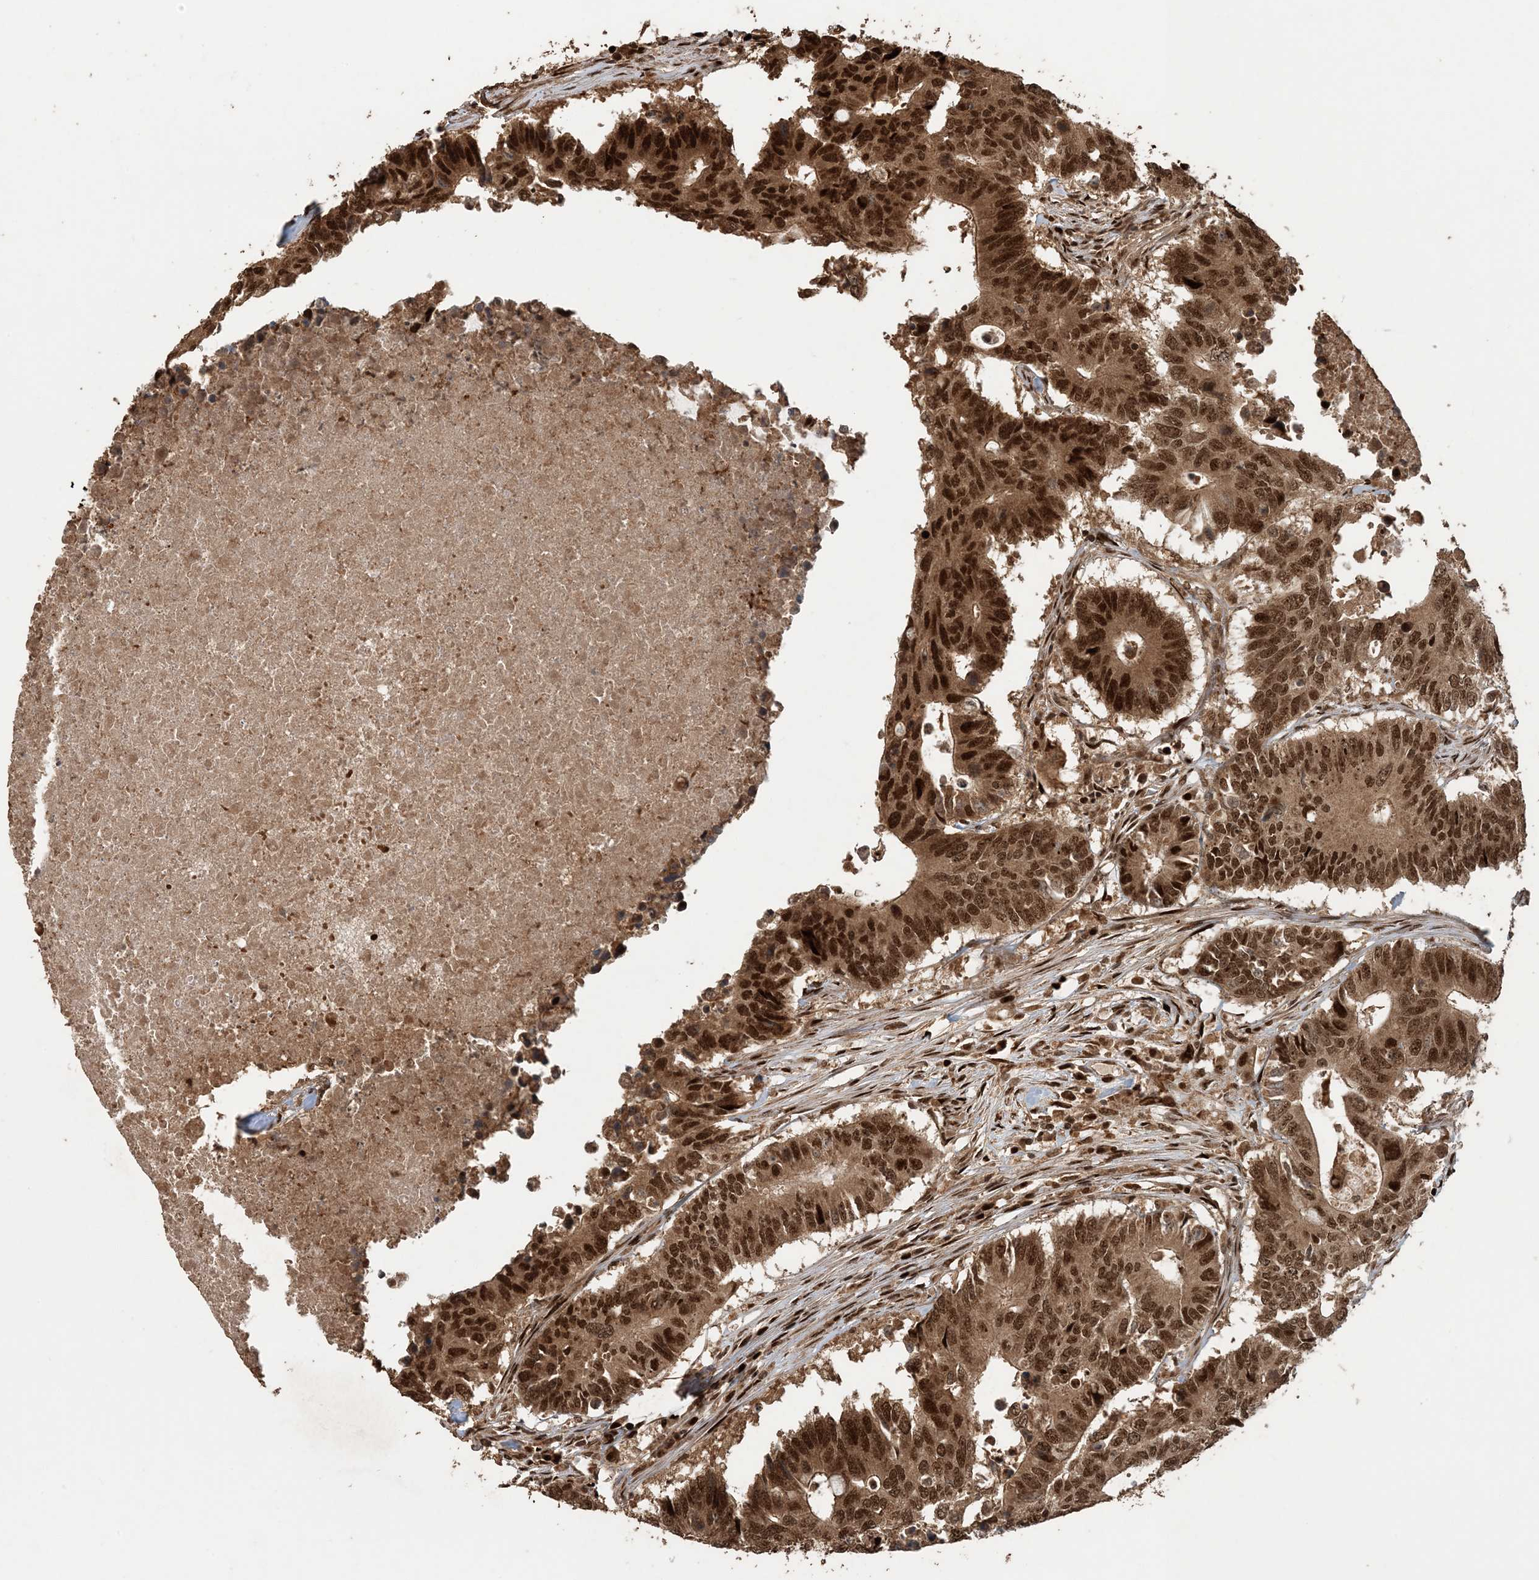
{"staining": {"intensity": "strong", "quantity": ">75%", "location": "cytoplasmic/membranous,nuclear"}, "tissue": "colorectal cancer", "cell_type": "Tumor cells", "image_type": "cancer", "snomed": [{"axis": "morphology", "description": "Adenocarcinoma, NOS"}, {"axis": "topography", "description": "Colon"}], "caption": "Protein staining exhibits strong cytoplasmic/membranous and nuclear positivity in approximately >75% of tumor cells in adenocarcinoma (colorectal).", "gene": "ATP13A2", "patient": {"sex": "male", "age": 71}}